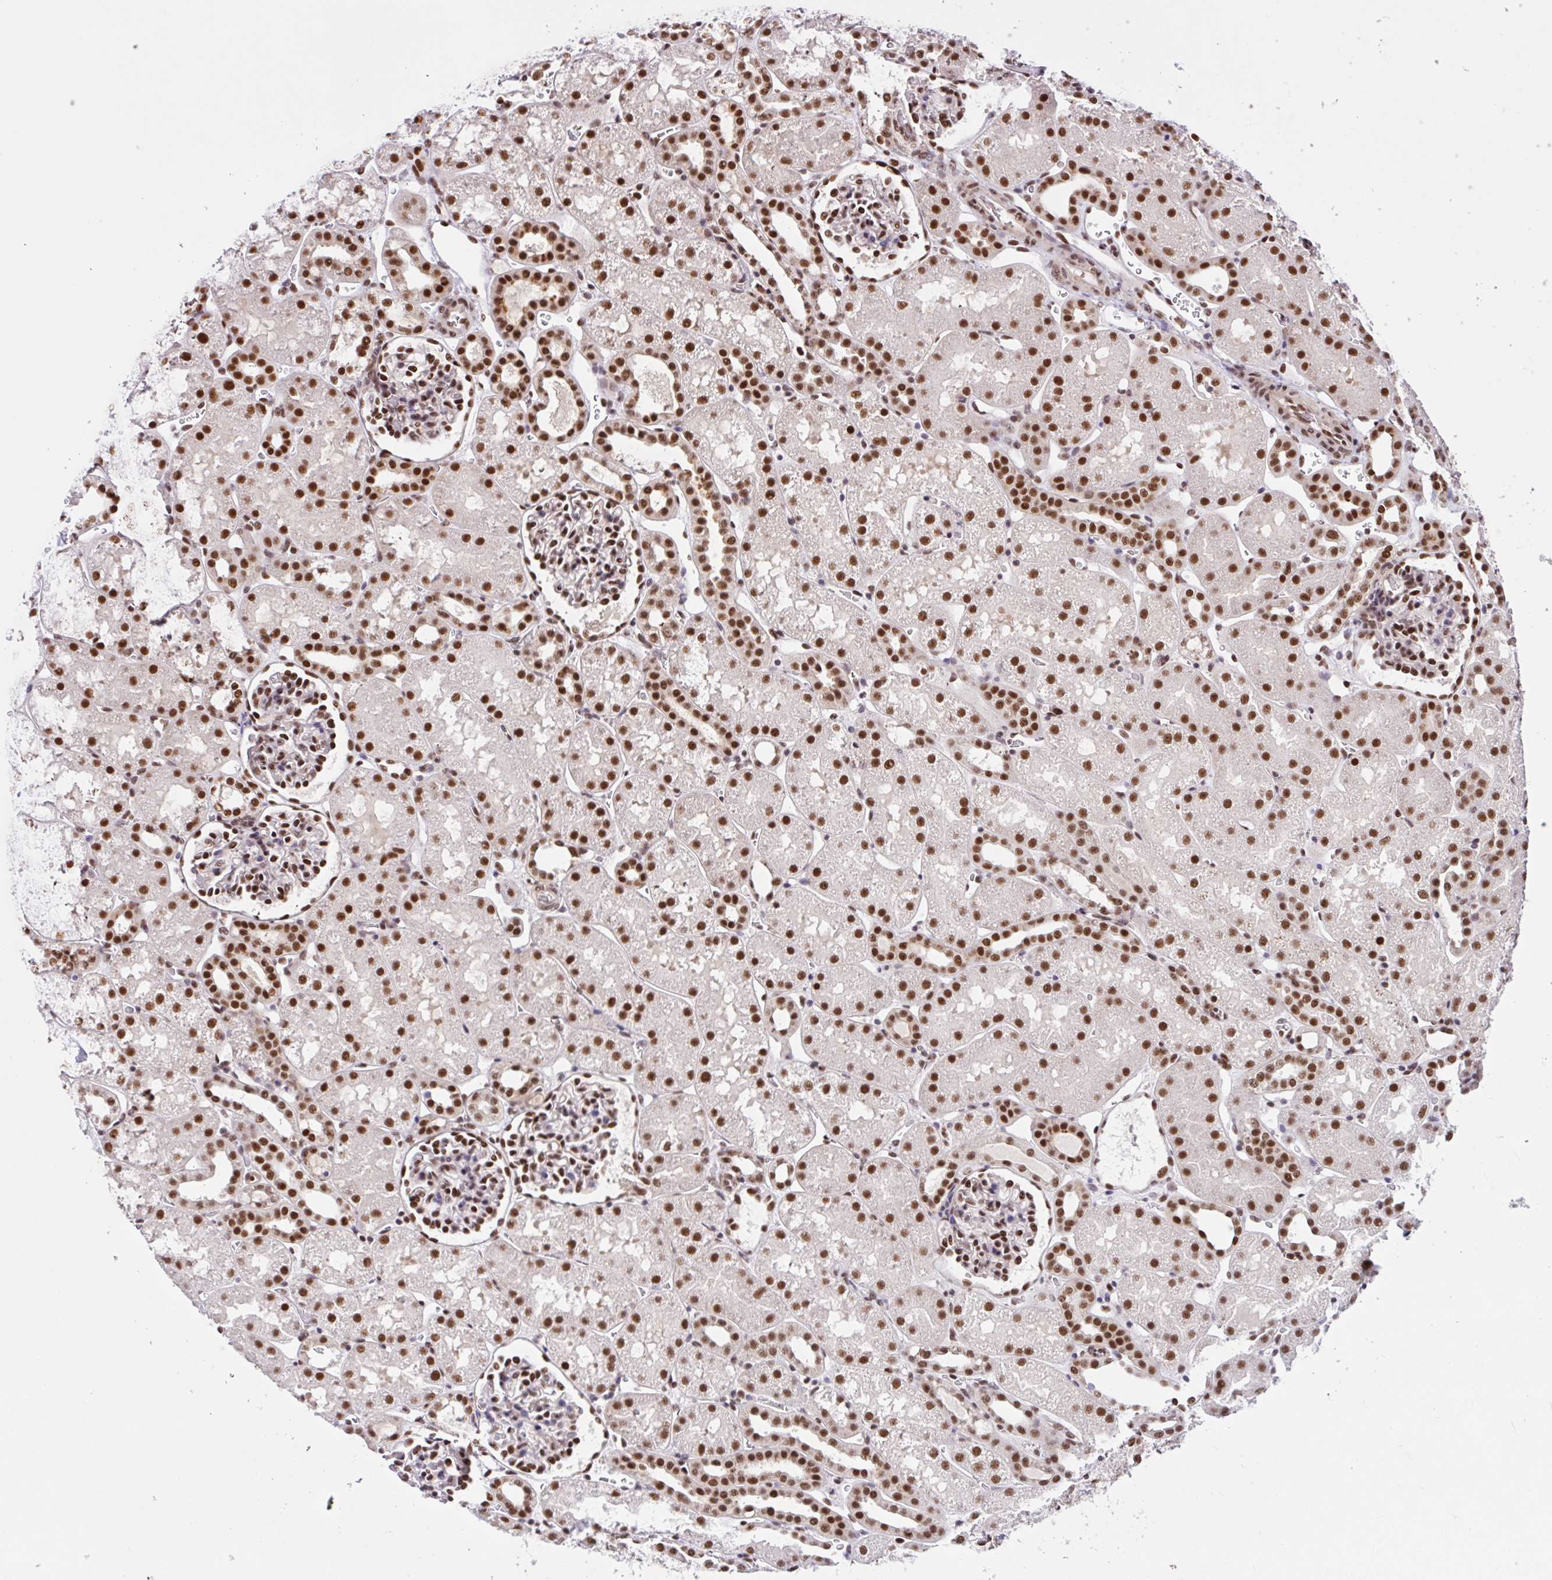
{"staining": {"intensity": "moderate", "quantity": "25%-75%", "location": "nuclear"}, "tissue": "kidney", "cell_type": "Cells in glomeruli", "image_type": "normal", "snomed": [{"axis": "morphology", "description": "Normal tissue, NOS"}, {"axis": "topography", "description": "Kidney"}], "caption": "Immunohistochemistry (IHC) micrograph of normal kidney stained for a protein (brown), which displays medium levels of moderate nuclear positivity in approximately 25%-75% of cells in glomeruli.", "gene": "CCDC12", "patient": {"sex": "male", "age": 2}}